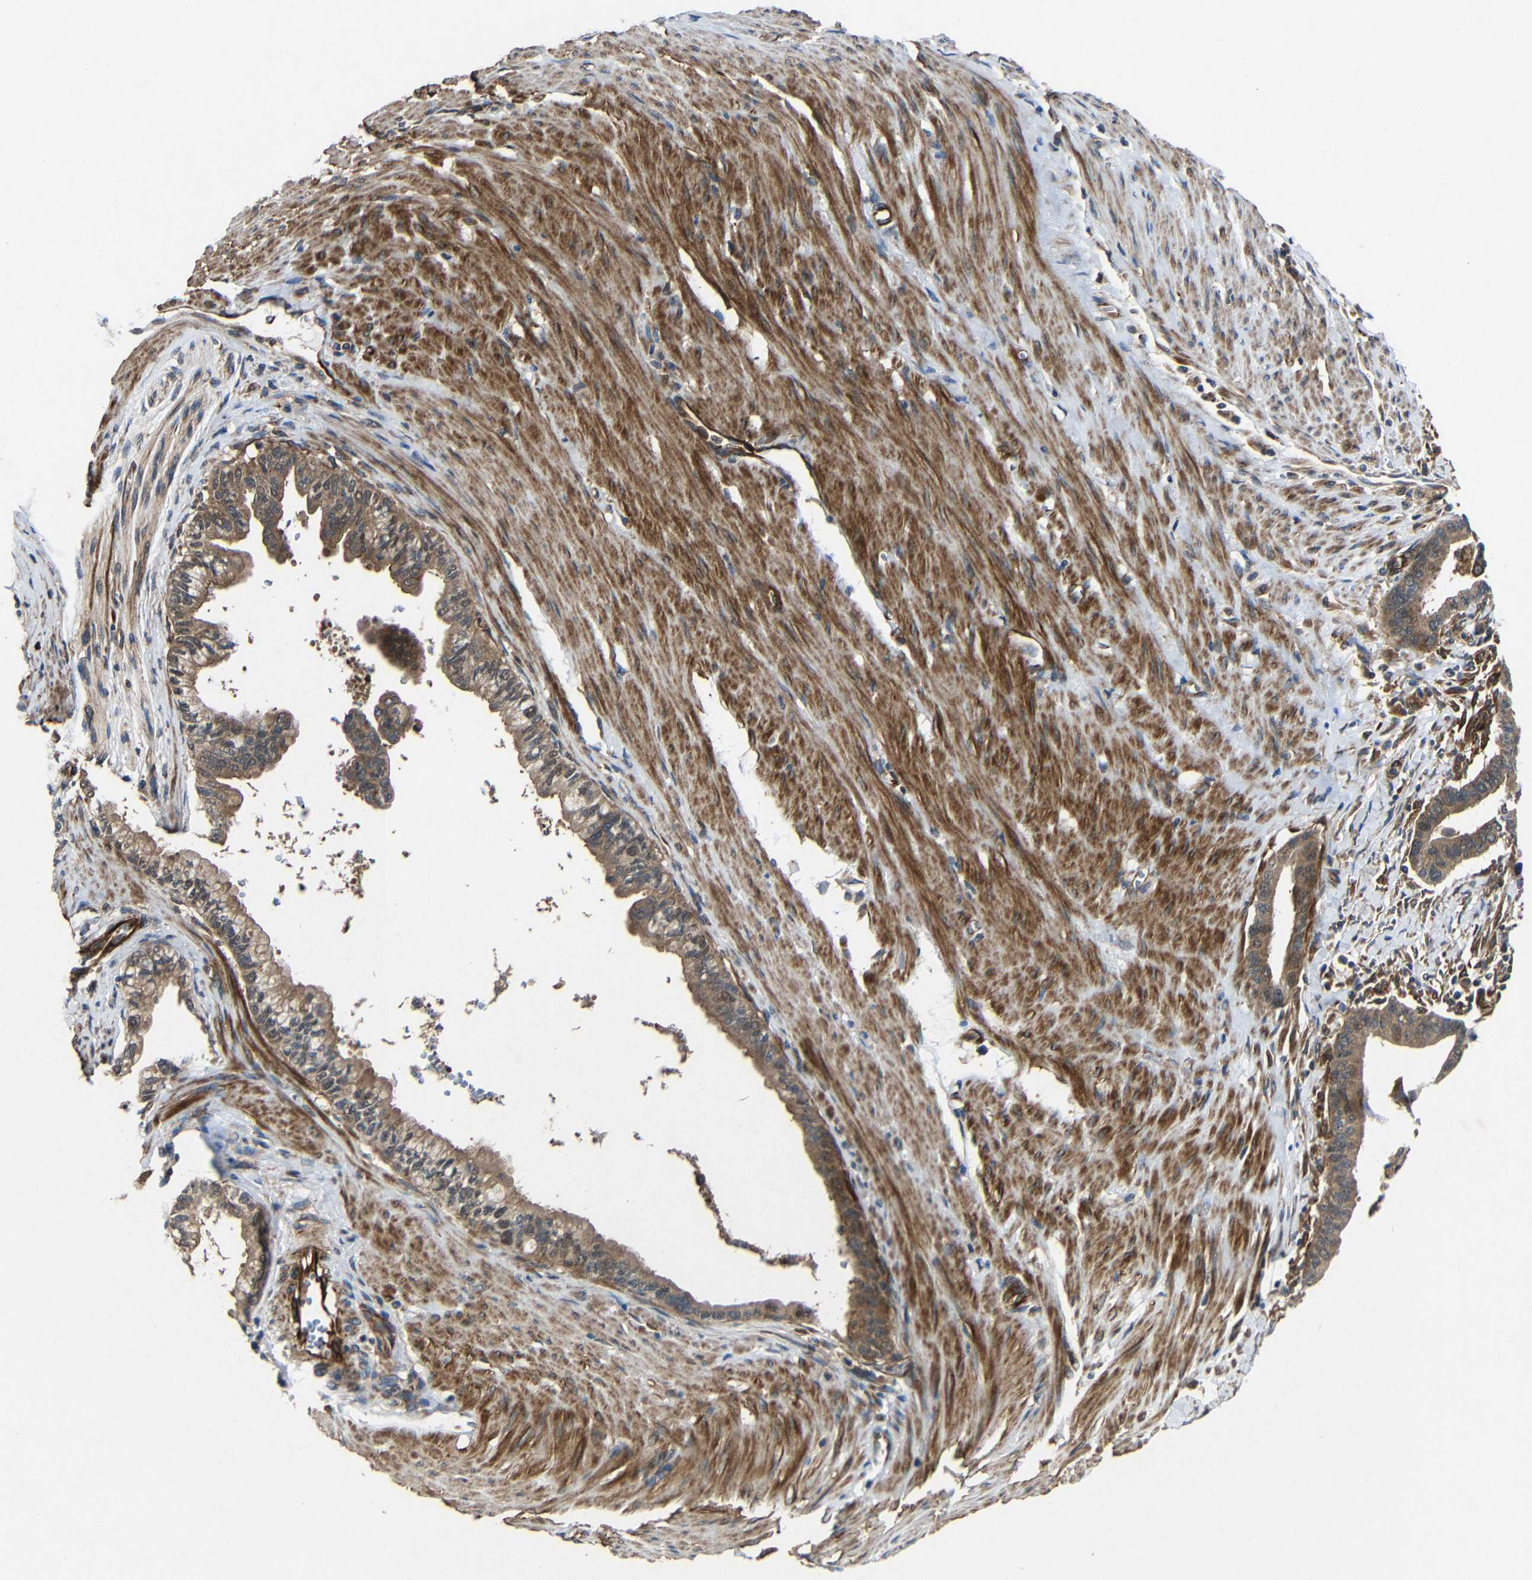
{"staining": {"intensity": "moderate", "quantity": ">75%", "location": "cytoplasmic/membranous"}, "tissue": "pancreatic cancer", "cell_type": "Tumor cells", "image_type": "cancer", "snomed": [{"axis": "morphology", "description": "Adenocarcinoma, NOS"}, {"axis": "topography", "description": "Pancreas"}], "caption": "DAB (3,3'-diaminobenzidine) immunohistochemical staining of adenocarcinoma (pancreatic) displays moderate cytoplasmic/membranous protein staining in approximately >75% of tumor cells. (brown staining indicates protein expression, while blue staining denotes nuclei).", "gene": "EIF2S1", "patient": {"sex": "male", "age": 70}}